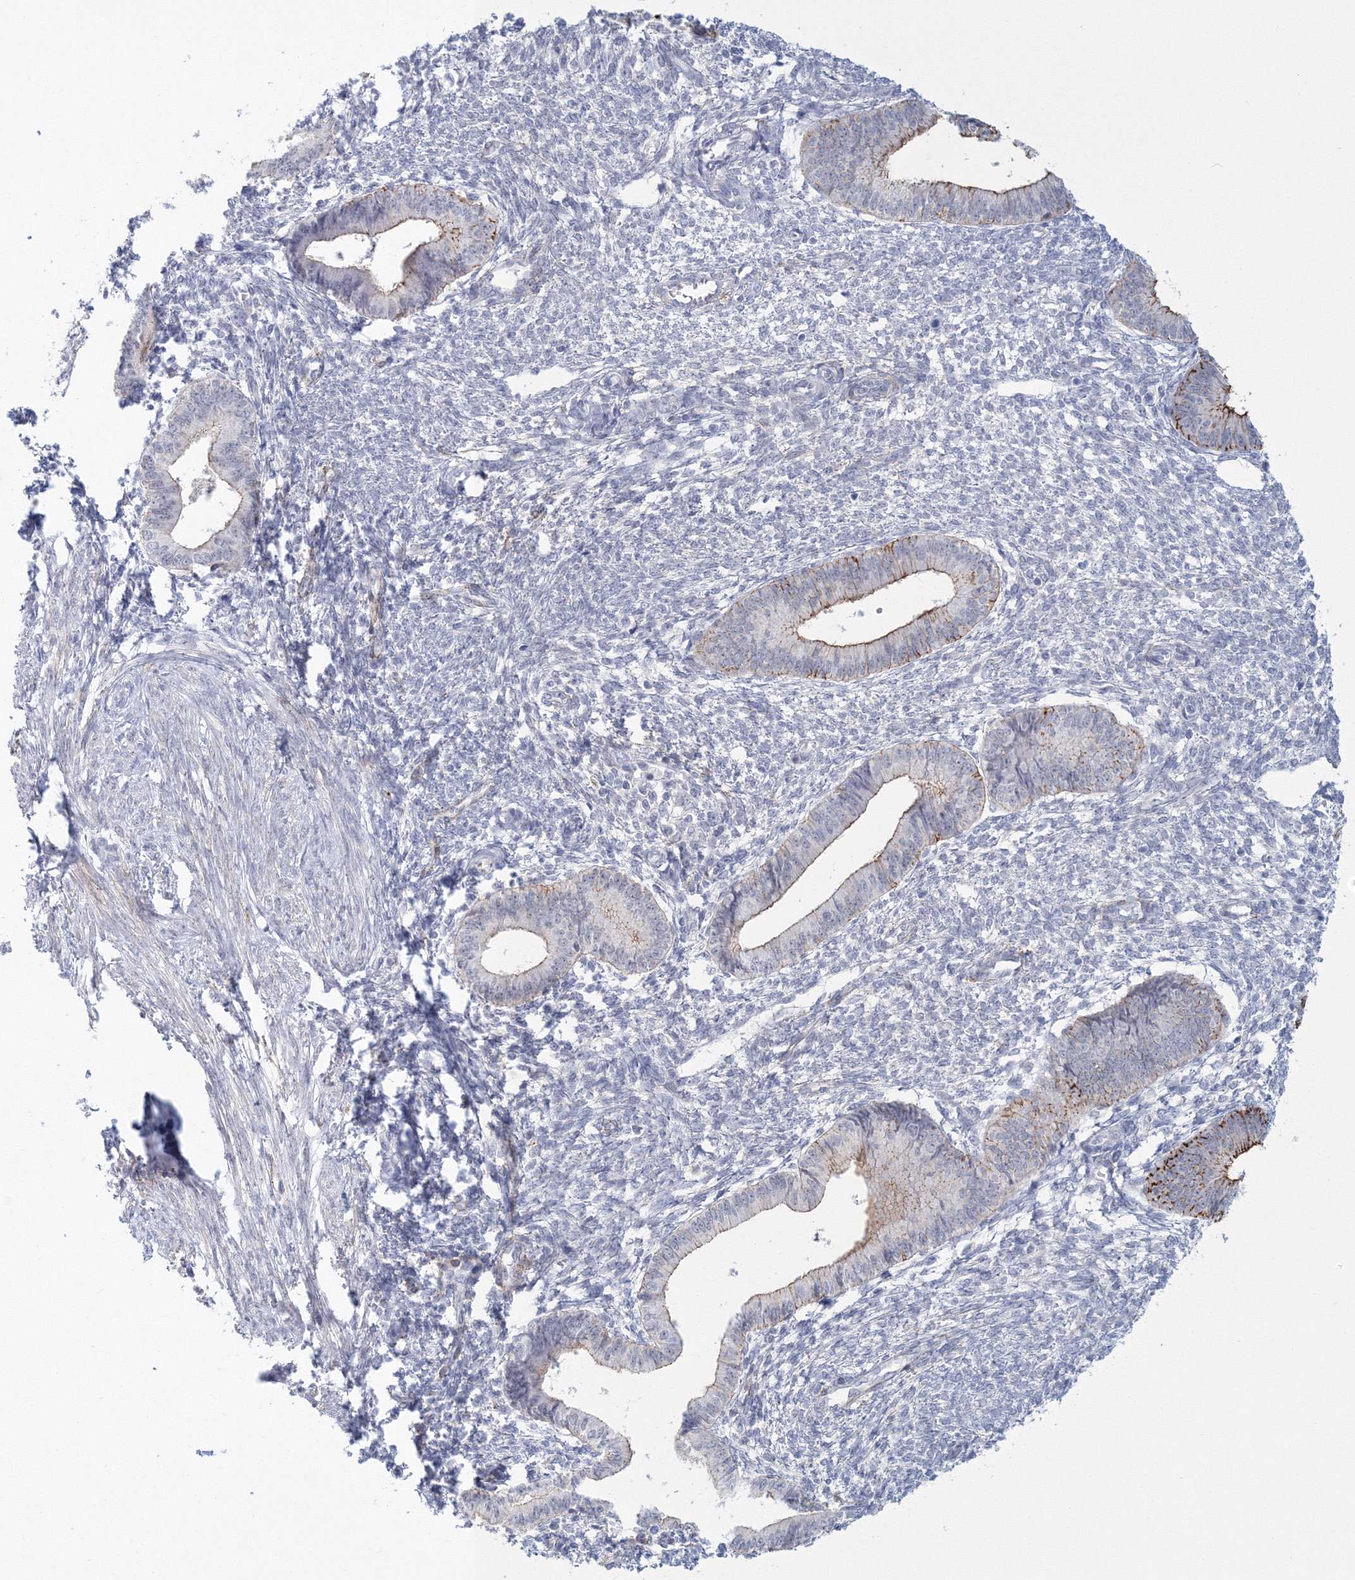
{"staining": {"intensity": "negative", "quantity": "none", "location": "none"}, "tissue": "endometrium", "cell_type": "Cells in endometrial stroma", "image_type": "normal", "snomed": [{"axis": "morphology", "description": "Normal tissue, NOS"}, {"axis": "topography", "description": "Endometrium"}], "caption": "Human endometrium stained for a protein using immunohistochemistry shows no positivity in cells in endometrial stroma.", "gene": "VSIG1", "patient": {"sex": "female", "age": 46}}